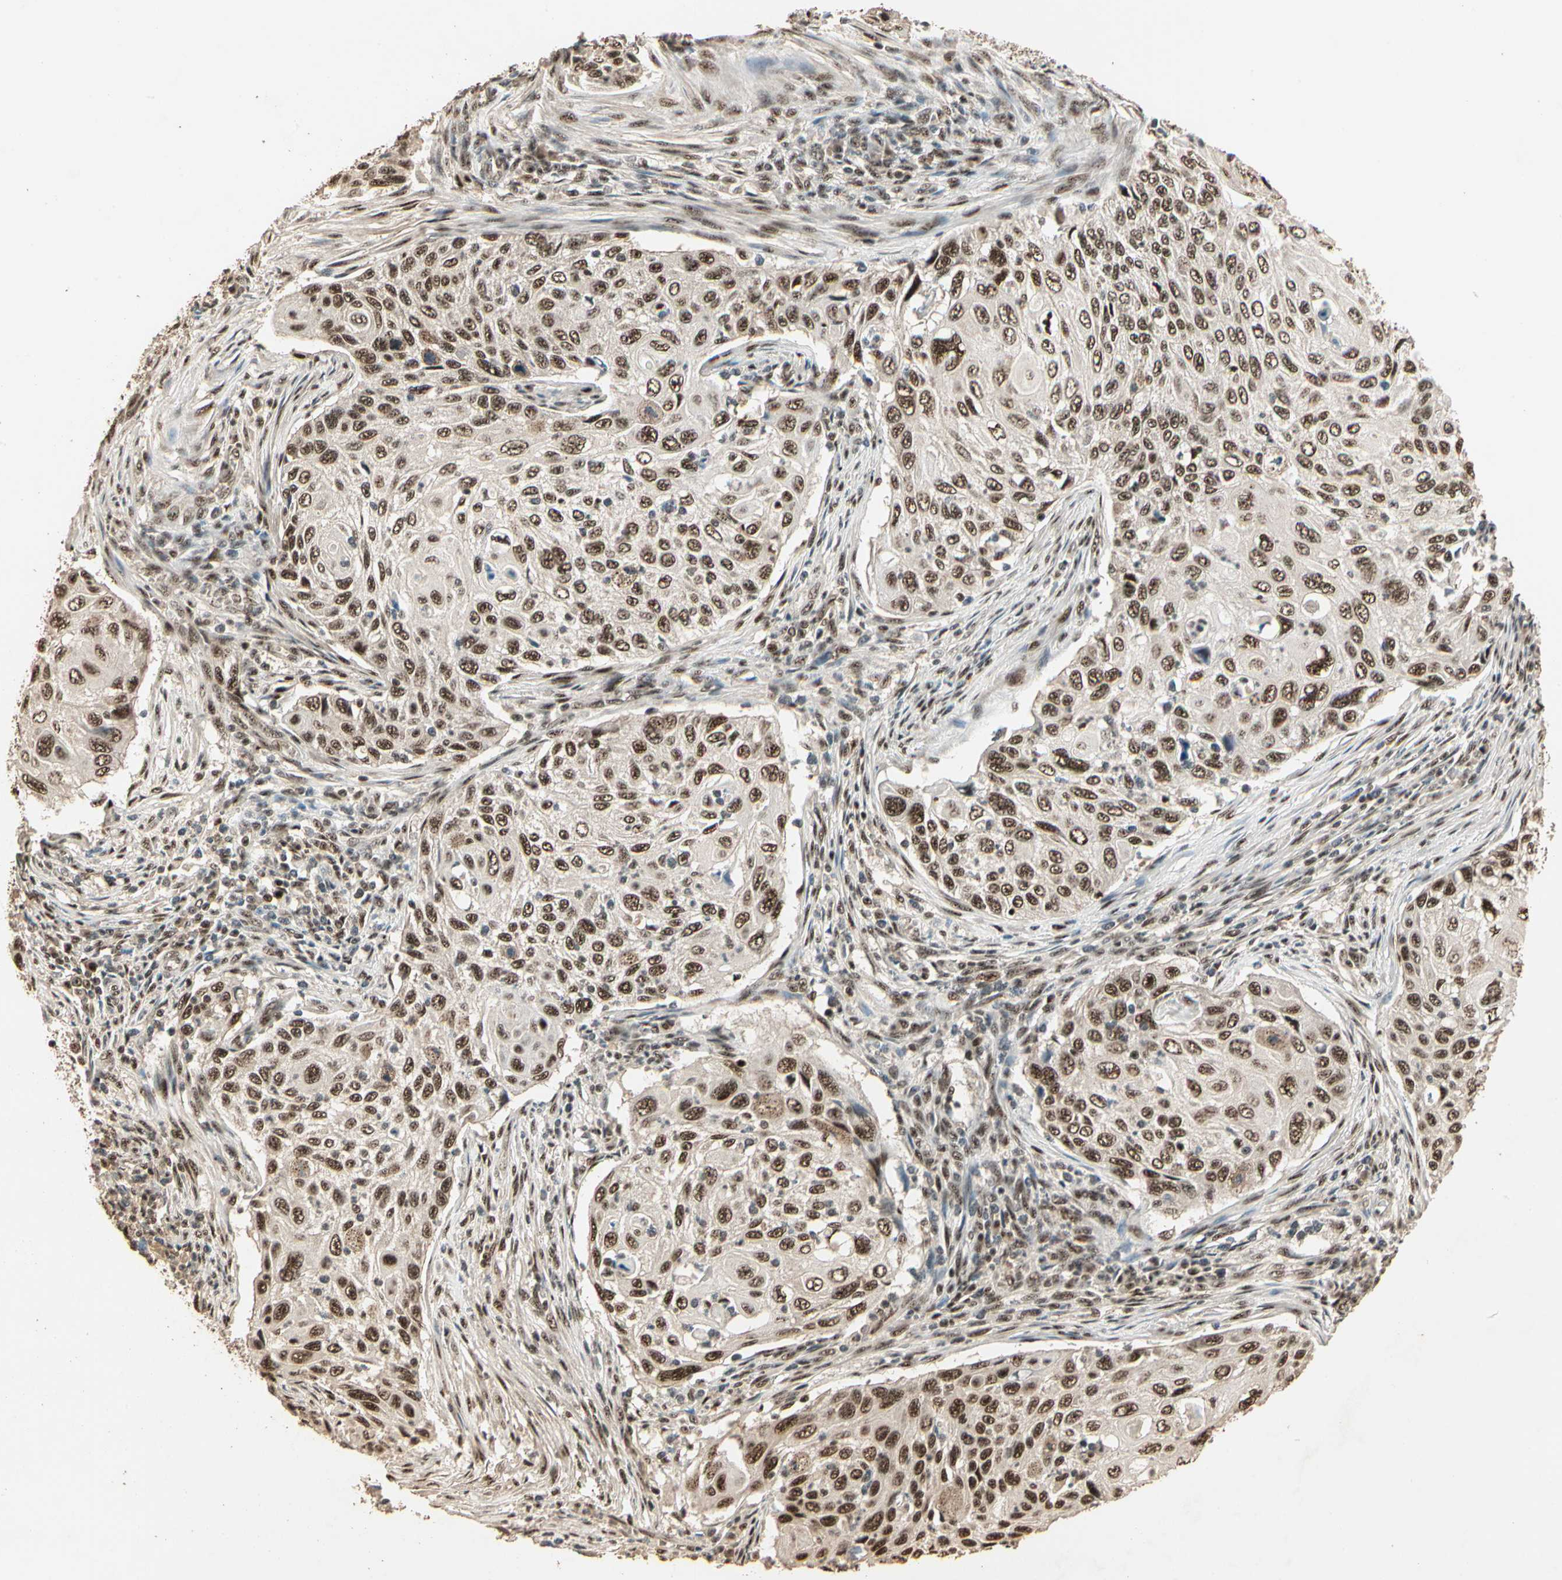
{"staining": {"intensity": "moderate", "quantity": ">75%", "location": "cytoplasmic/membranous,nuclear"}, "tissue": "cervical cancer", "cell_type": "Tumor cells", "image_type": "cancer", "snomed": [{"axis": "morphology", "description": "Squamous cell carcinoma, NOS"}, {"axis": "topography", "description": "Cervix"}], "caption": "Moderate cytoplasmic/membranous and nuclear protein staining is appreciated in about >75% of tumor cells in cervical squamous cell carcinoma. Using DAB (brown) and hematoxylin (blue) stains, captured at high magnification using brightfield microscopy.", "gene": "RBM25", "patient": {"sex": "female", "age": 70}}